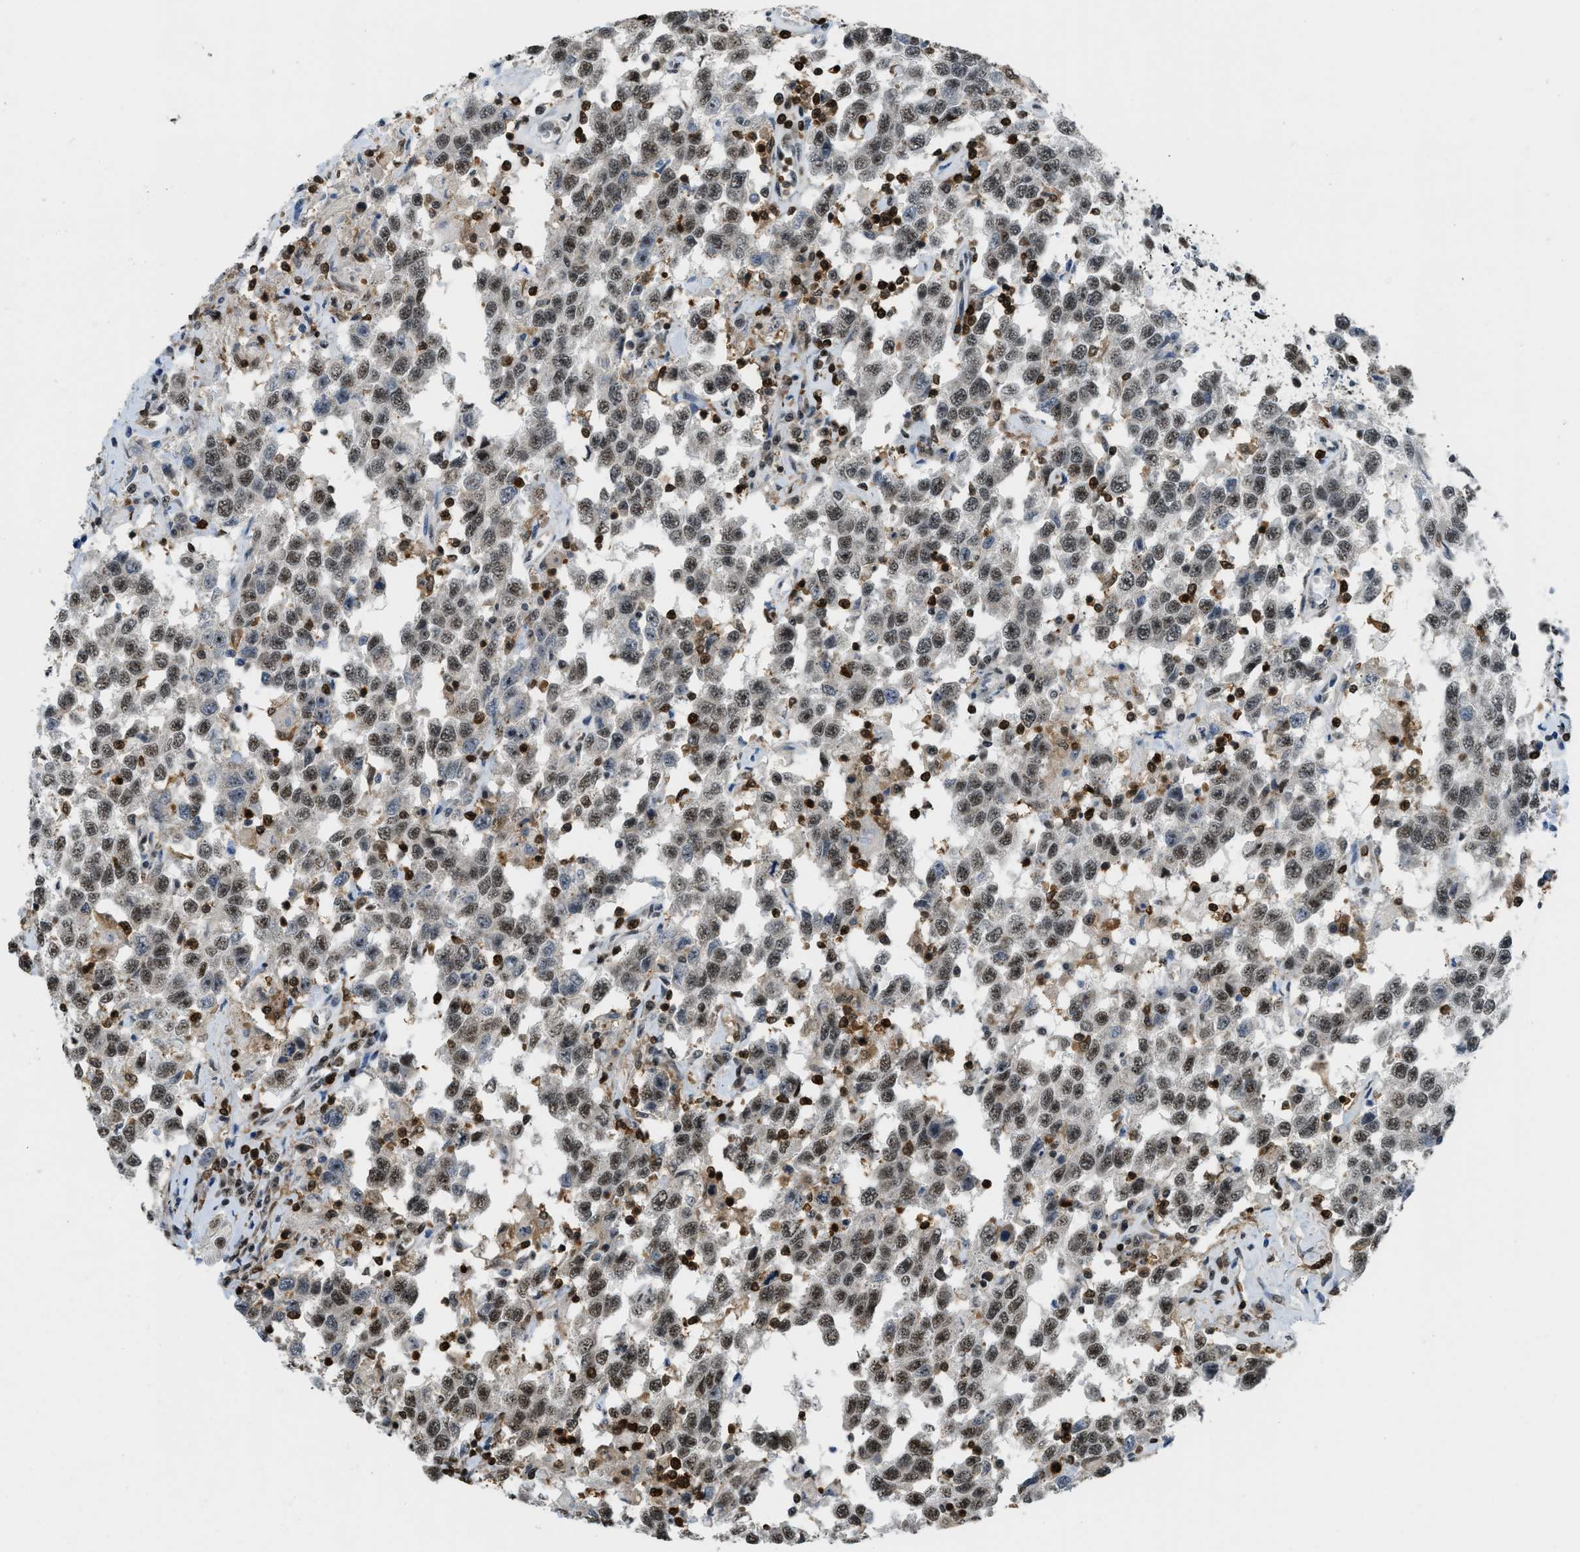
{"staining": {"intensity": "moderate", "quantity": ">75%", "location": "nuclear"}, "tissue": "testis cancer", "cell_type": "Tumor cells", "image_type": "cancer", "snomed": [{"axis": "morphology", "description": "Seminoma, NOS"}, {"axis": "topography", "description": "Testis"}], "caption": "Immunohistochemistry histopathology image of testis cancer stained for a protein (brown), which displays medium levels of moderate nuclear staining in approximately >75% of tumor cells.", "gene": "E2F1", "patient": {"sex": "male", "age": 41}}